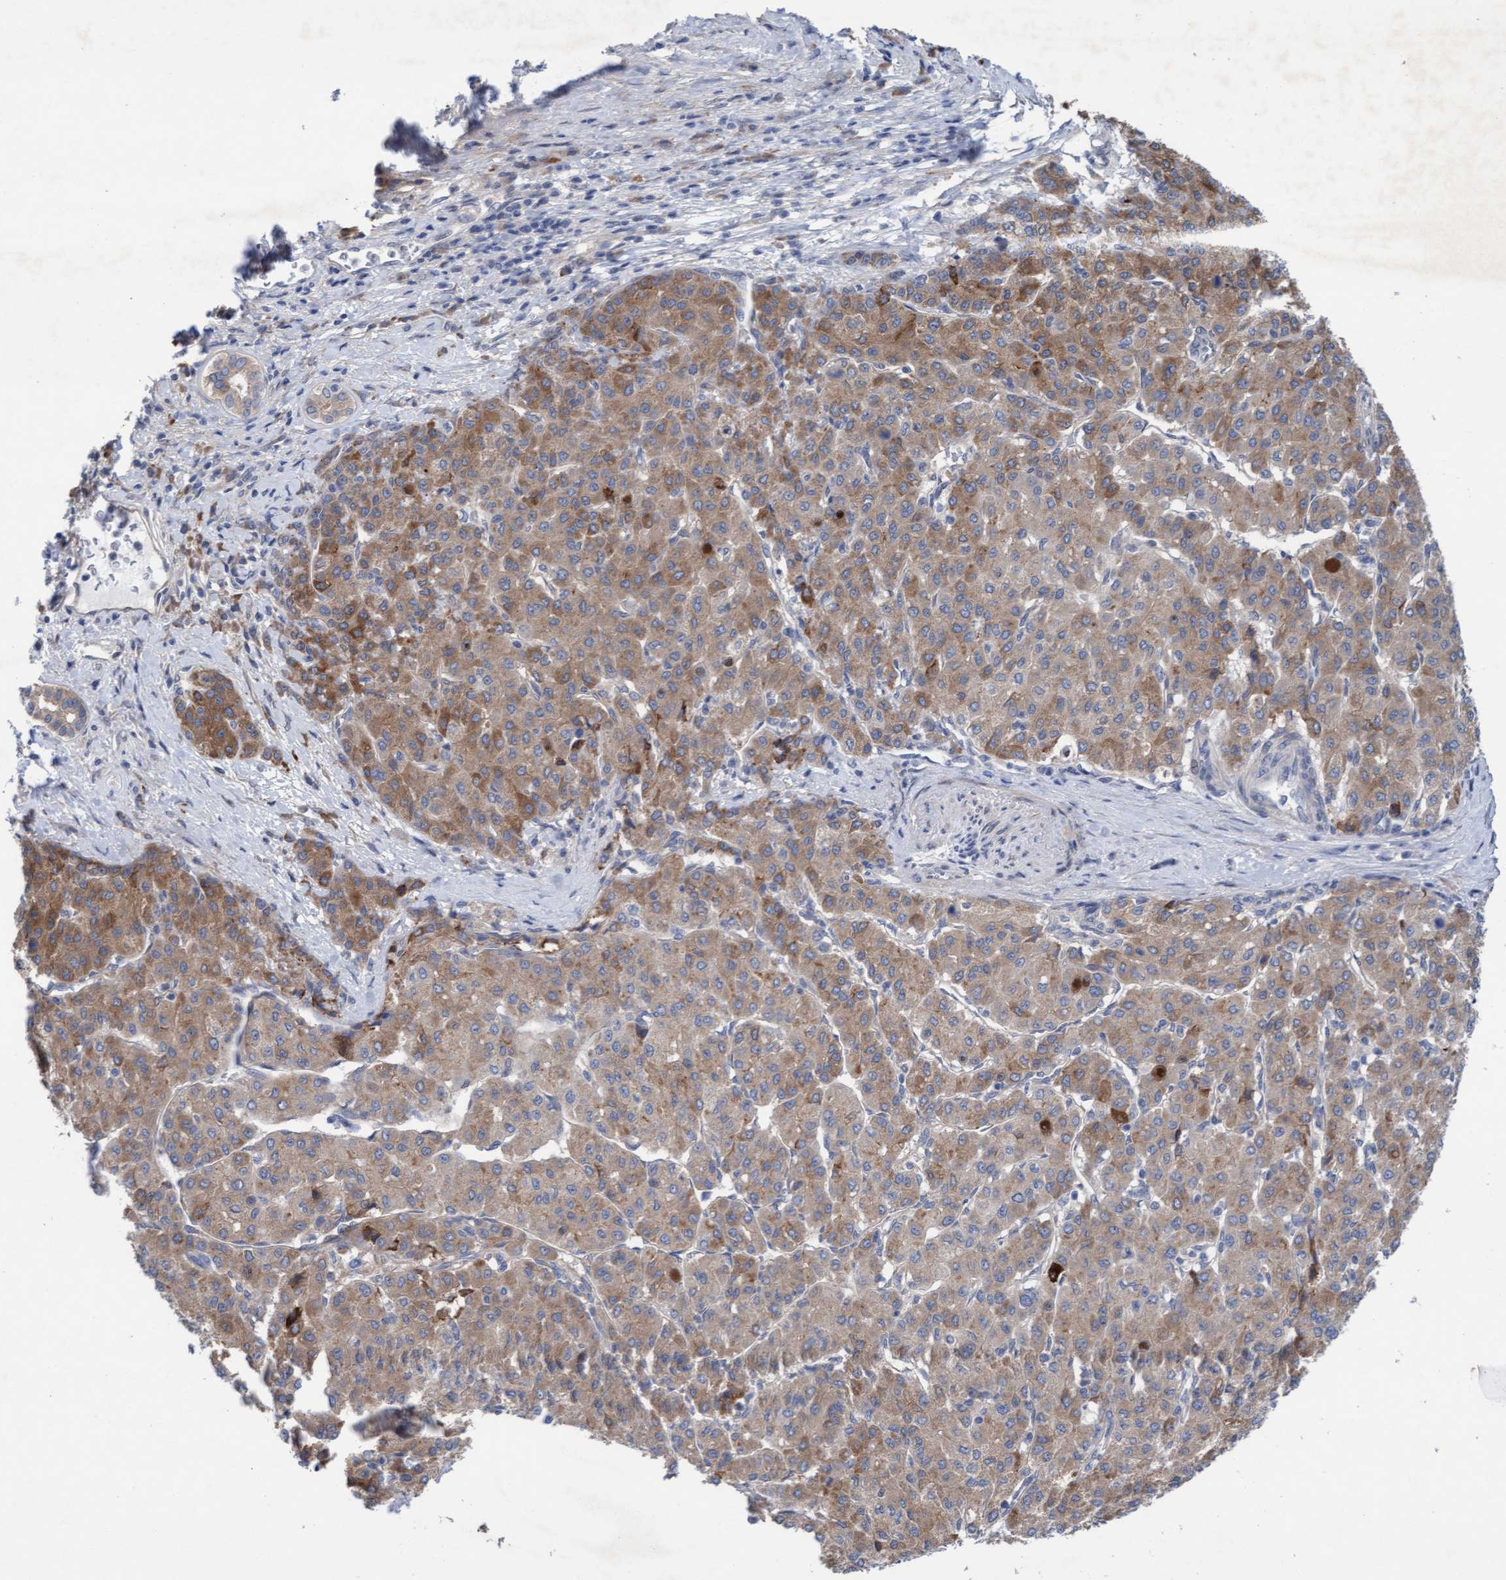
{"staining": {"intensity": "moderate", "quantity": ">75%", "location": "cytoplasmic/membranous"}, "tissue": "liver cancer", "cell_type": "Tumor cells", "image_type": "cancer", "snomed": [{"axis": "morphology", "description": "Carcinoma, Hepatocellular, NOS"}, {"axis": "topography", "description": "Liver"}], "caption": "Moderate cytoplasmic/membranous staining for a protein is appreciated in about >75% of tumor cells of liver cancer using immunohistochemistry (IHC).", "gene": "PLCD1", "patient": {"sex": "male", "age": 65}}